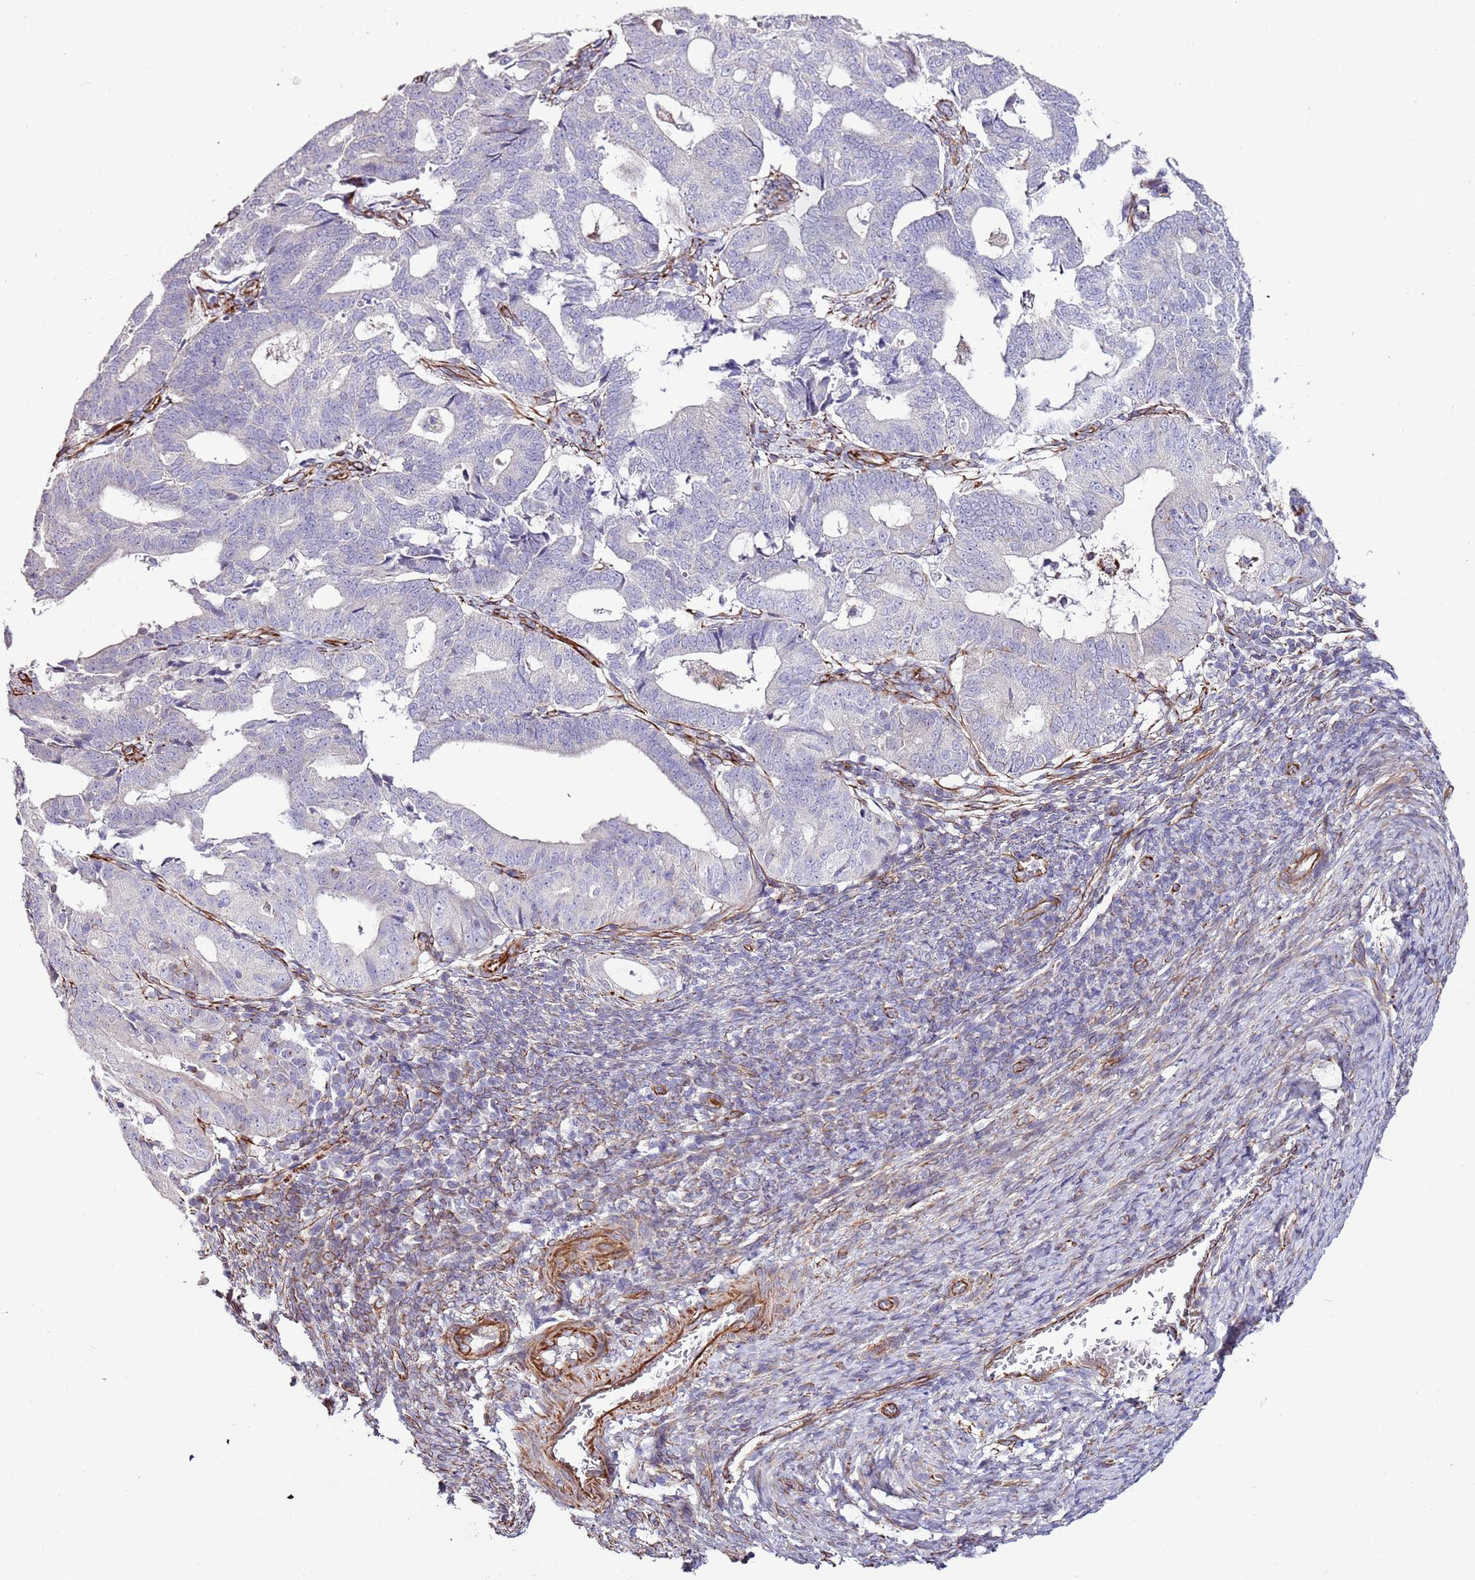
{"staining": {"intensity": "negative", "quantity": "none", "location": "none"}, "tissue": "endometrial cancer", "cell_type": "Tumor cells", "image_type": "cancer", "snomed": [{"axis": "morphology", "description": "Adenocarcinoma, NOS"}, {"axis": "topography", "description": "Endometrium"}], "caption": "The image reveals no staining of tumor cells in endometrial adenocarcinoma.", "gene": "ZNF786", "patient": {"sex": "female", "age": 70}}